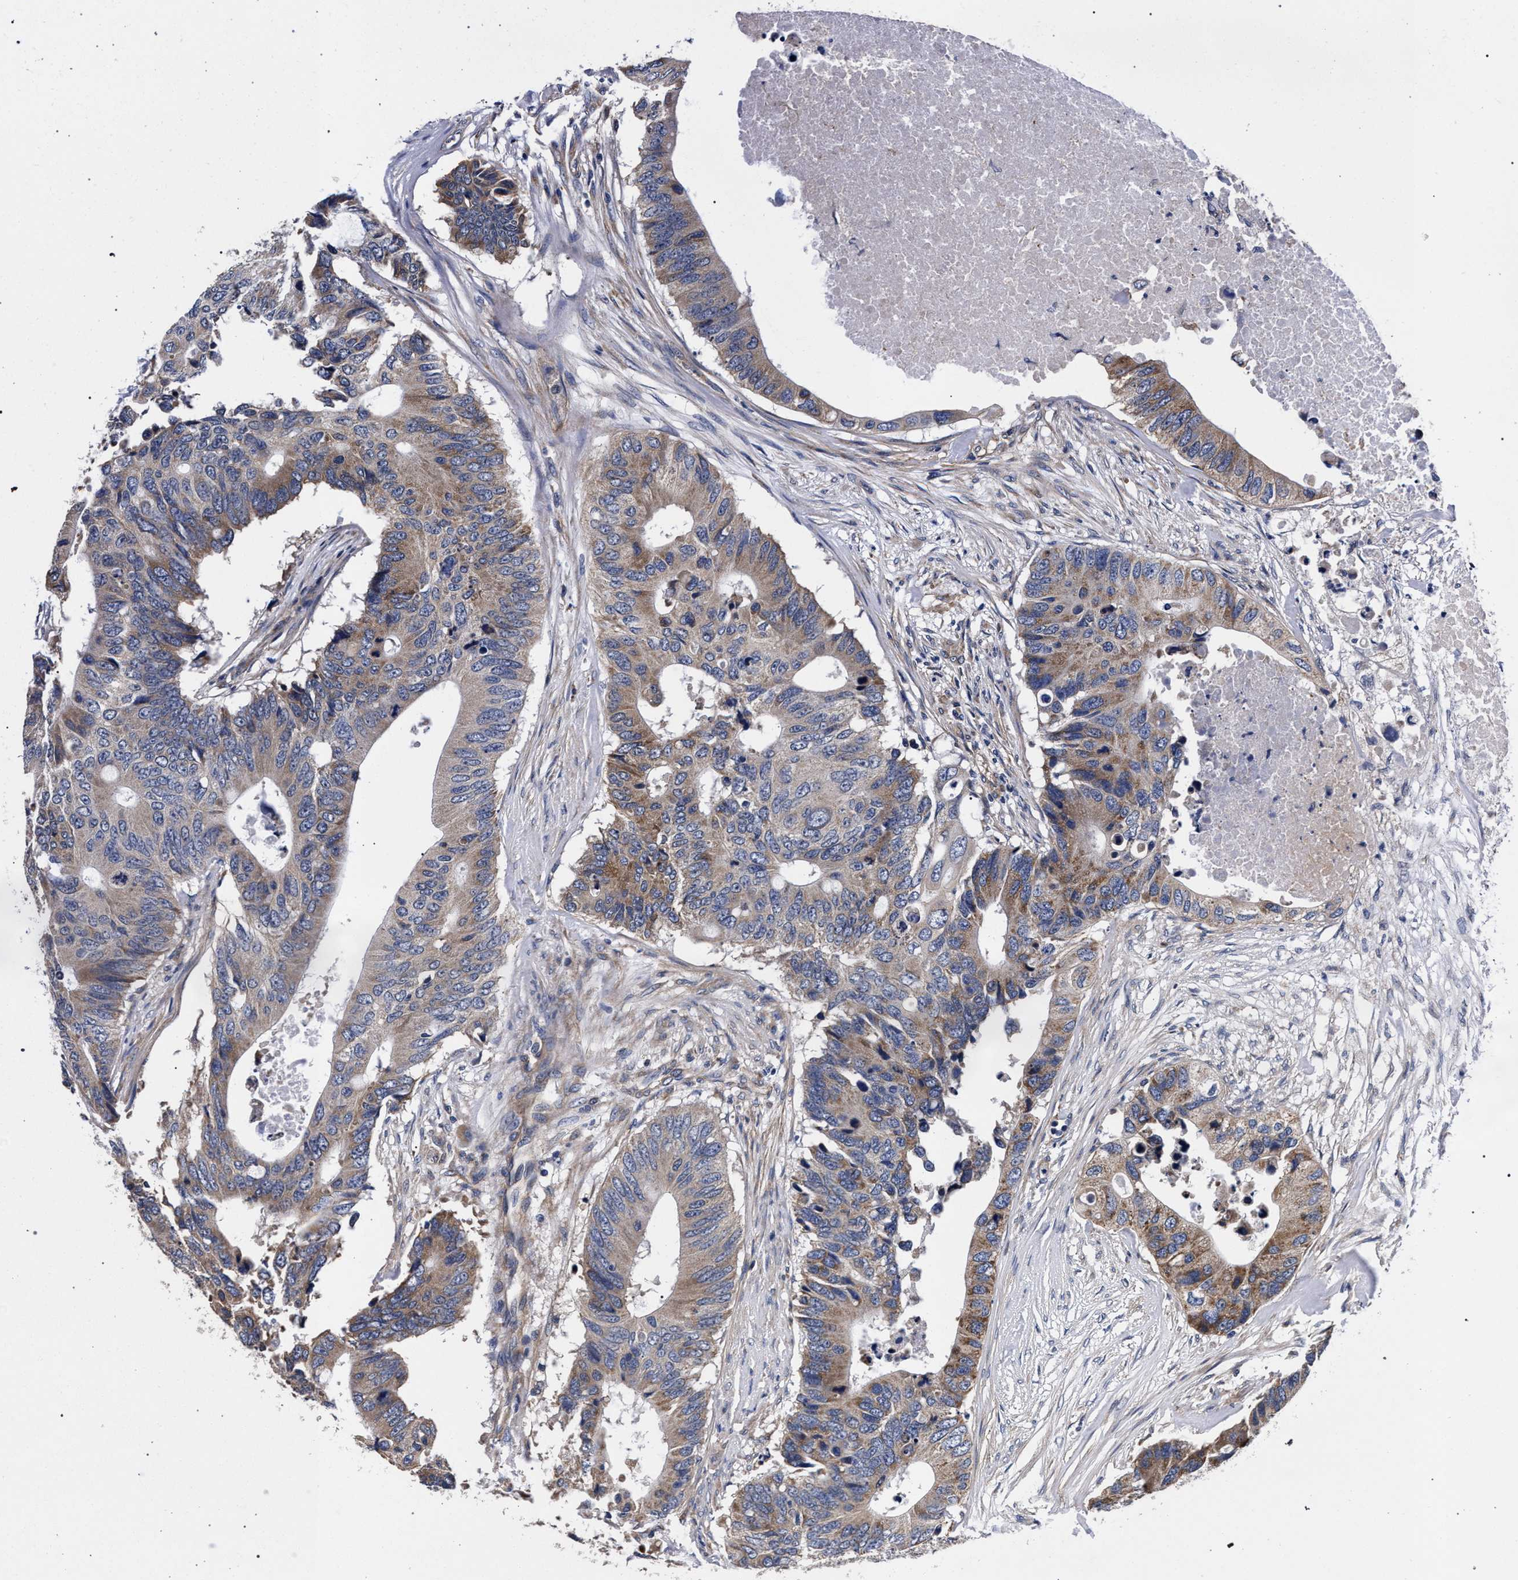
{"staining": {"intensity": "moderate", "quantity": "25%-75%", "location": "cytoplasmic/membranous"}, "tissue": "colorectal cancer", "cell_type": "Tumor cells", "image_type": "cancer", "snomed": [{"axis": "morphology", "description": "Adenocarcinoma, NOS"}, {"axis": "topography", "description": "Colon"}], "caption": "Brown immunohistochemical staining in colorectal adenocarcinoma demonstrates moderate cytoplasmic/membranous staining in approximately 25%-75% of tumor cells.", "gene": "CFAP95", "patient": {"sex": "male", "age": 71}}